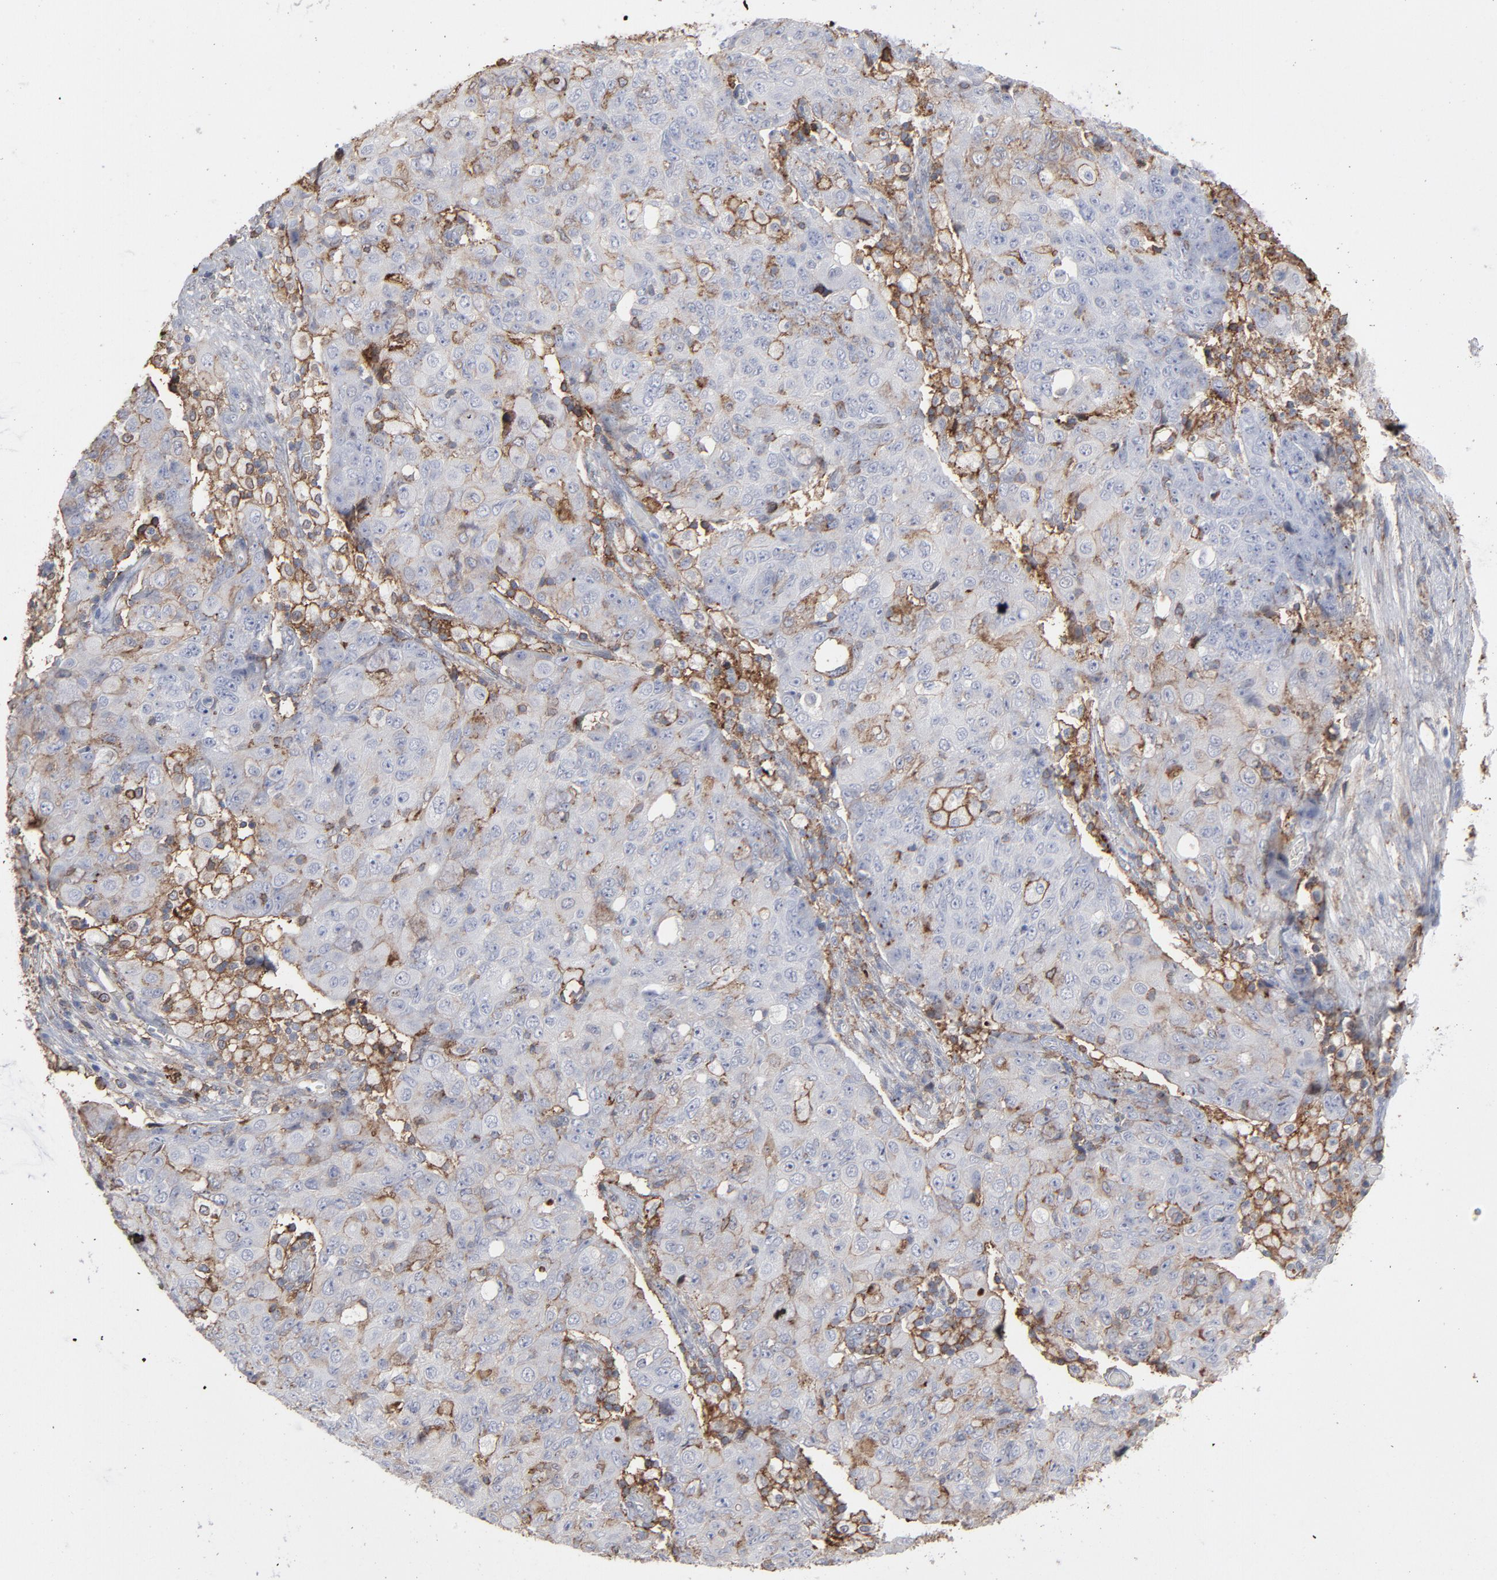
{"staining": {"intensity": "moderate", "quantity": "25%-75%", "location": "cytoplasmic/membranous"}, "tissue": "ovarian cancer", "cell_type": "Tumor cells", "image_type": "cancer", "snomed": [{"axis": "morphology", "description": "Carcinoma, endometroid"}, {"axis": "topography", "description": "Ovary"}], "caption": "The histopathology image shows immunohistochemical staining of ovarian cancer. There is moderate cytoplasmic/membranous expression is appreciated in approximately 25%-75% of tumor cells.", "gene": "ANXA5", "patient": {"sex": "female", "age": 42}}